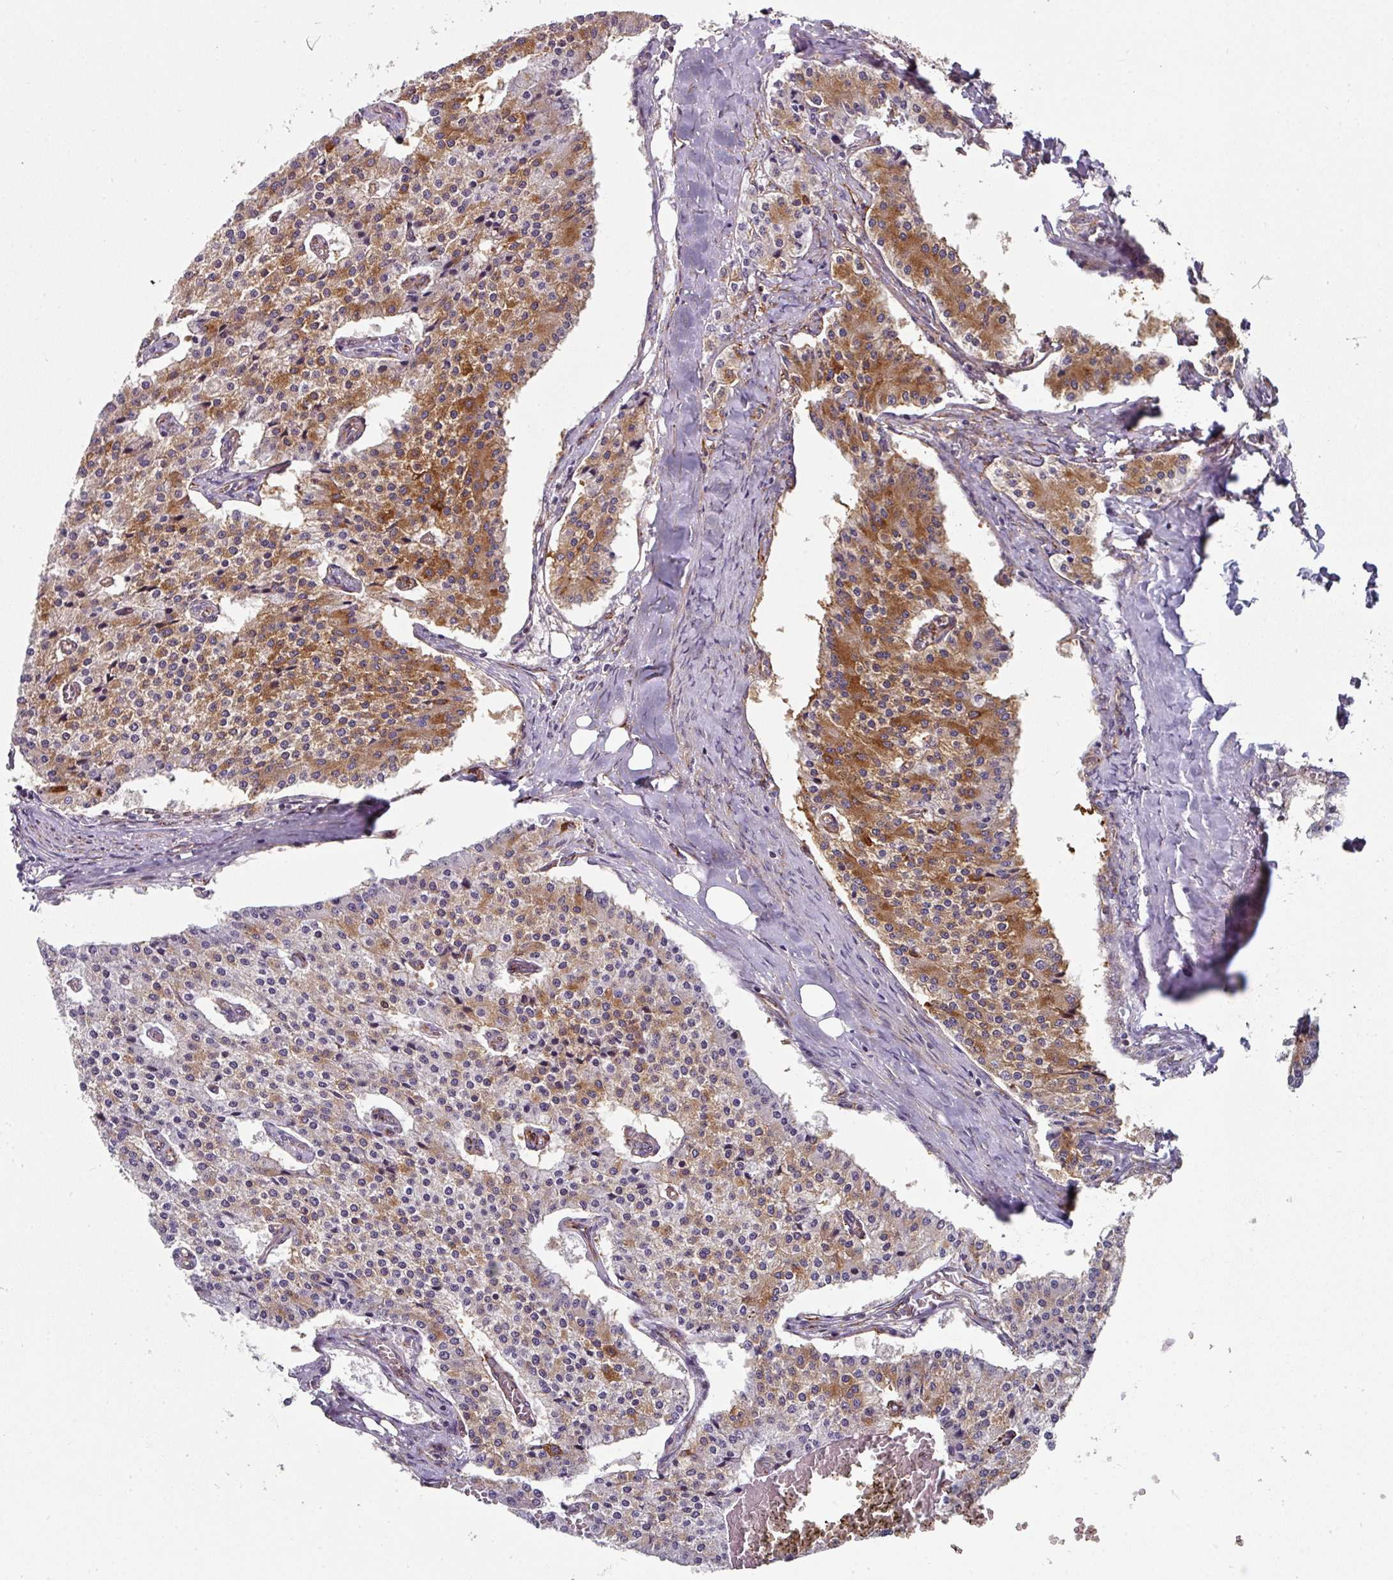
{"staining": {"intensity": "moderate", "quantity": ">75%", "location": "cytoplasmic/membranous"}, "tissue": "carcinoid", "cell_type": "Tumor cells", "image_type": "cancer", "snomed": [{"axis": "morphology", "description": "Carcinoid, malignant, NOS"}, {"axis": "topography", "description": "Colon"}], "caption": "Immunohistochemistry (IHC) staining of carcinoid (malignant), which displays medium levels of moderate cytoplasmic/membranous expression in about >75% of tumor cells indicating moderate cytoplasmic/membranous protein expression. The staining was performed using DAB (3,3'-diaminobenzidine) (brown) for protein detection and nuclei were counterstained in hematoxylin (blue).", "gene": "BEND5", "patient": {"sex": "female", "age": 52}}